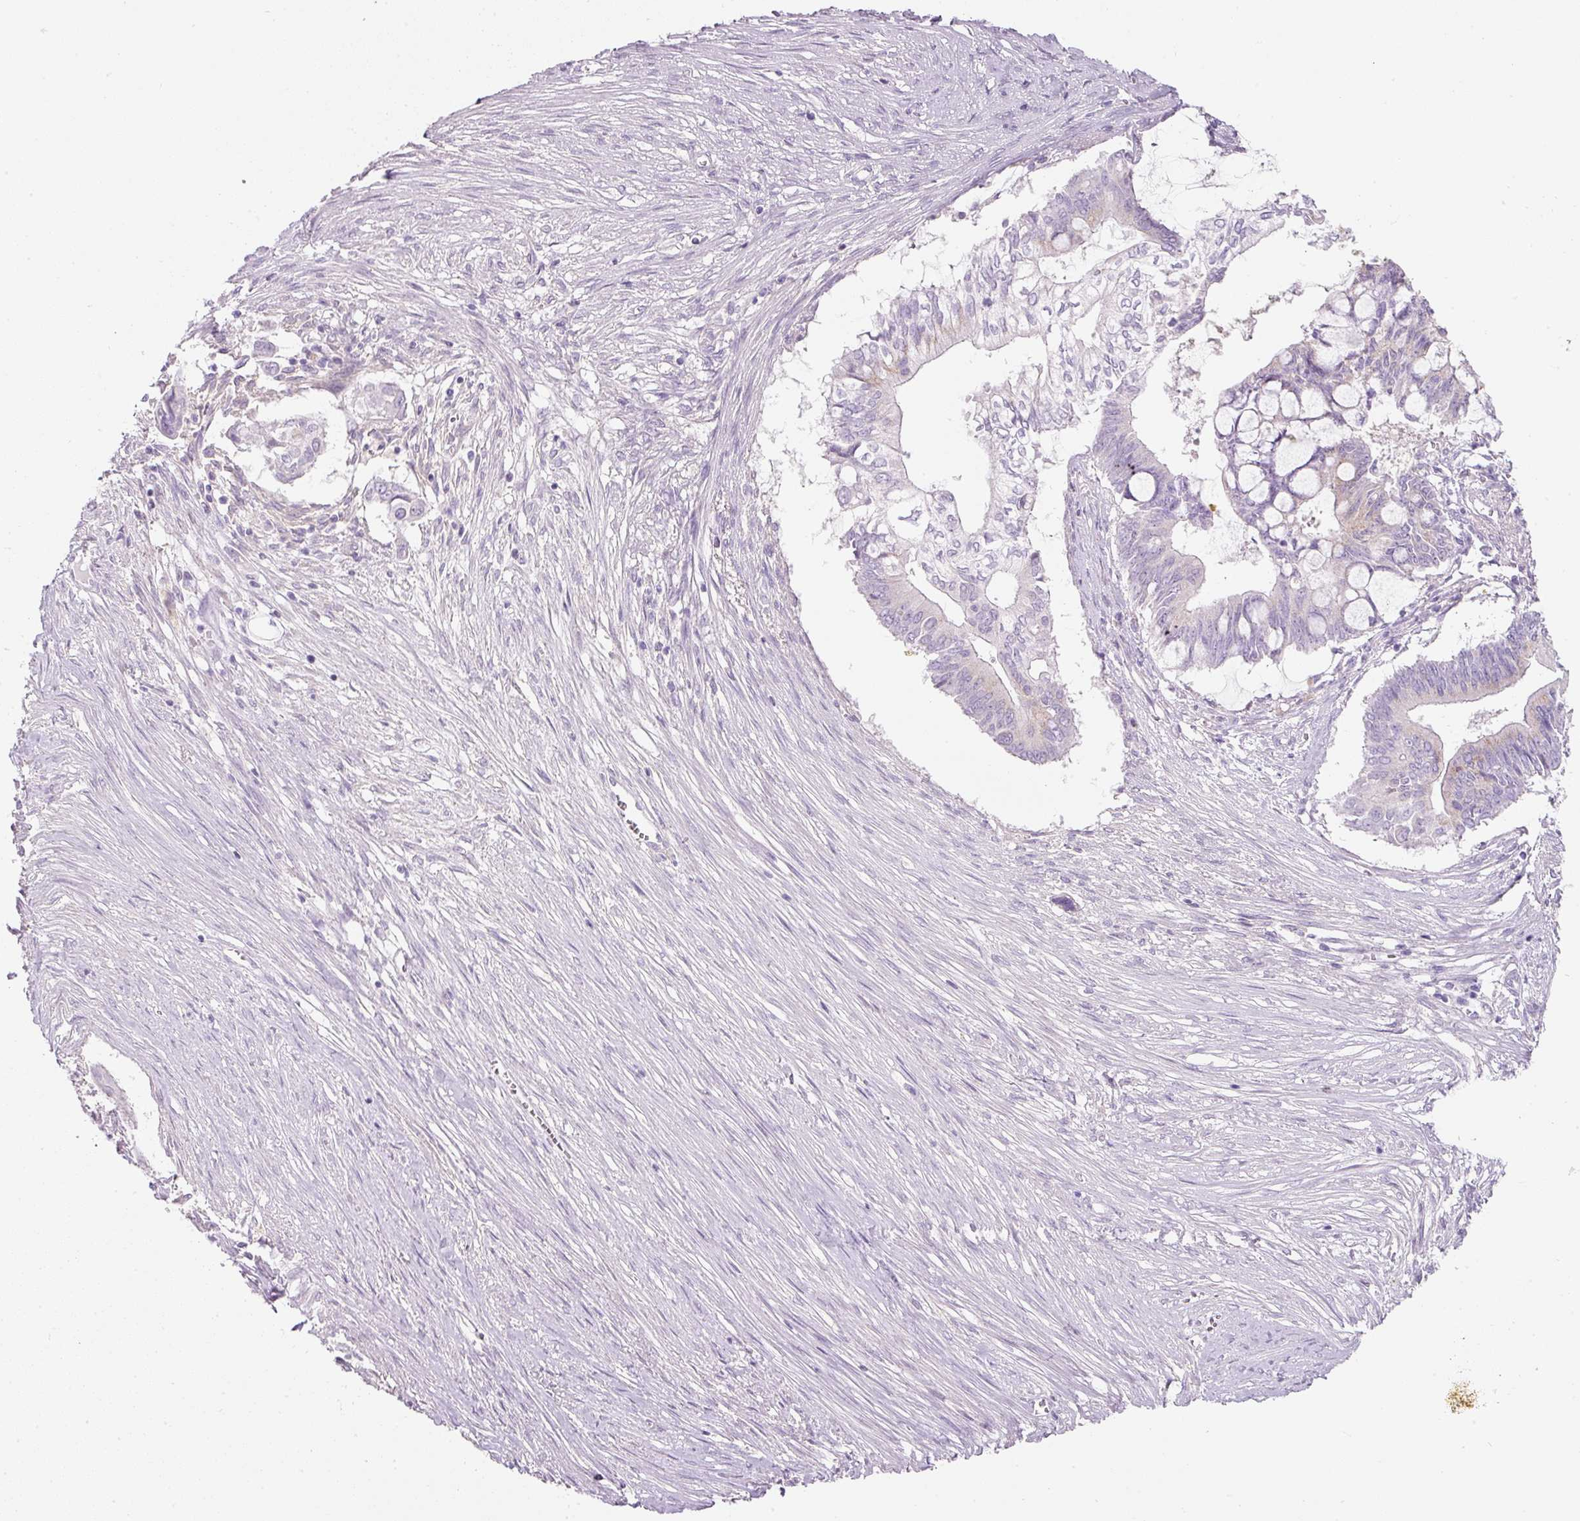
{"staining": {"intensity": "negative", "quantity": "none", "location": "none"}, "tissue": "pancreatic cancer", "cell_type": "Tumor cells", "image_type": "cancer", "snomed": [{"axis": "morphology", "description": "Adenocarcinoma, NOS"}, {"axis": "topography", "description": "Pancreas"}], "caption": "Human pancreatic cancer (adenocarcinoma) stained for a protein using IHC demonstrates no expression in tumor cells.", "gene": "DNM1", "patient": {"sex": "male", "age": 68}}